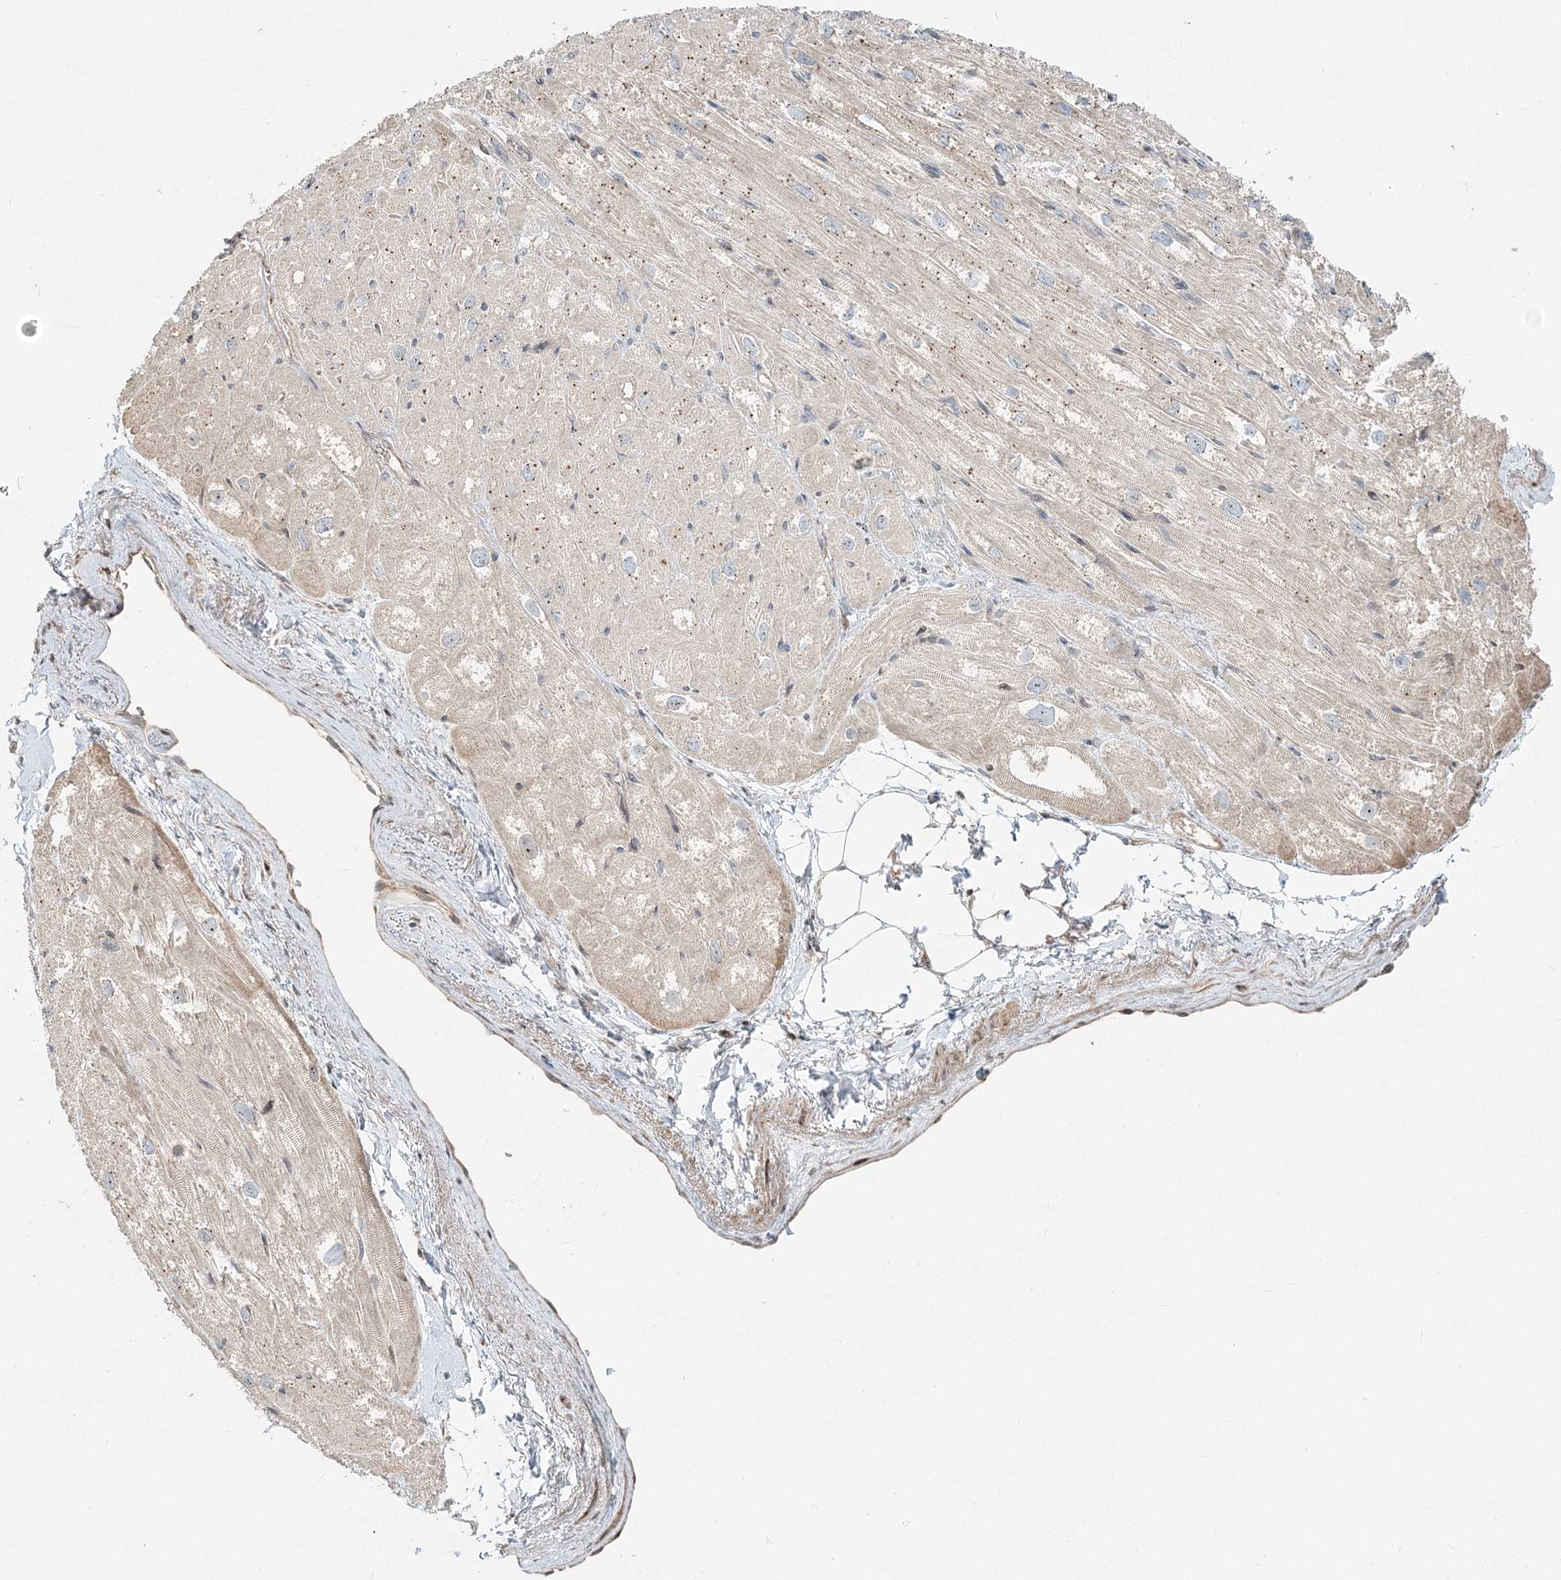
{"staining": {"intensity": "weak", "quantity": "25%-75%", "location": "cytoplasmic/membranous"}, "tissue": "heart muscle", "cell_type": "Cardiomyocytes", "image_type": "normal", "snomed": [{"axis": "morphology", "description": "Normal tissue, NOS"}, {"axis": "topography", "description": "Heart"}], "caption": "Weak cytoplasmic/membranous protein expression is present in about 25%-75% of cardiomyocytes in heart muscle. (IHC, brightfield microscopy, high magnification).", "gene": "CXXC5", "patient": {"sex": "male", "age": 50}}